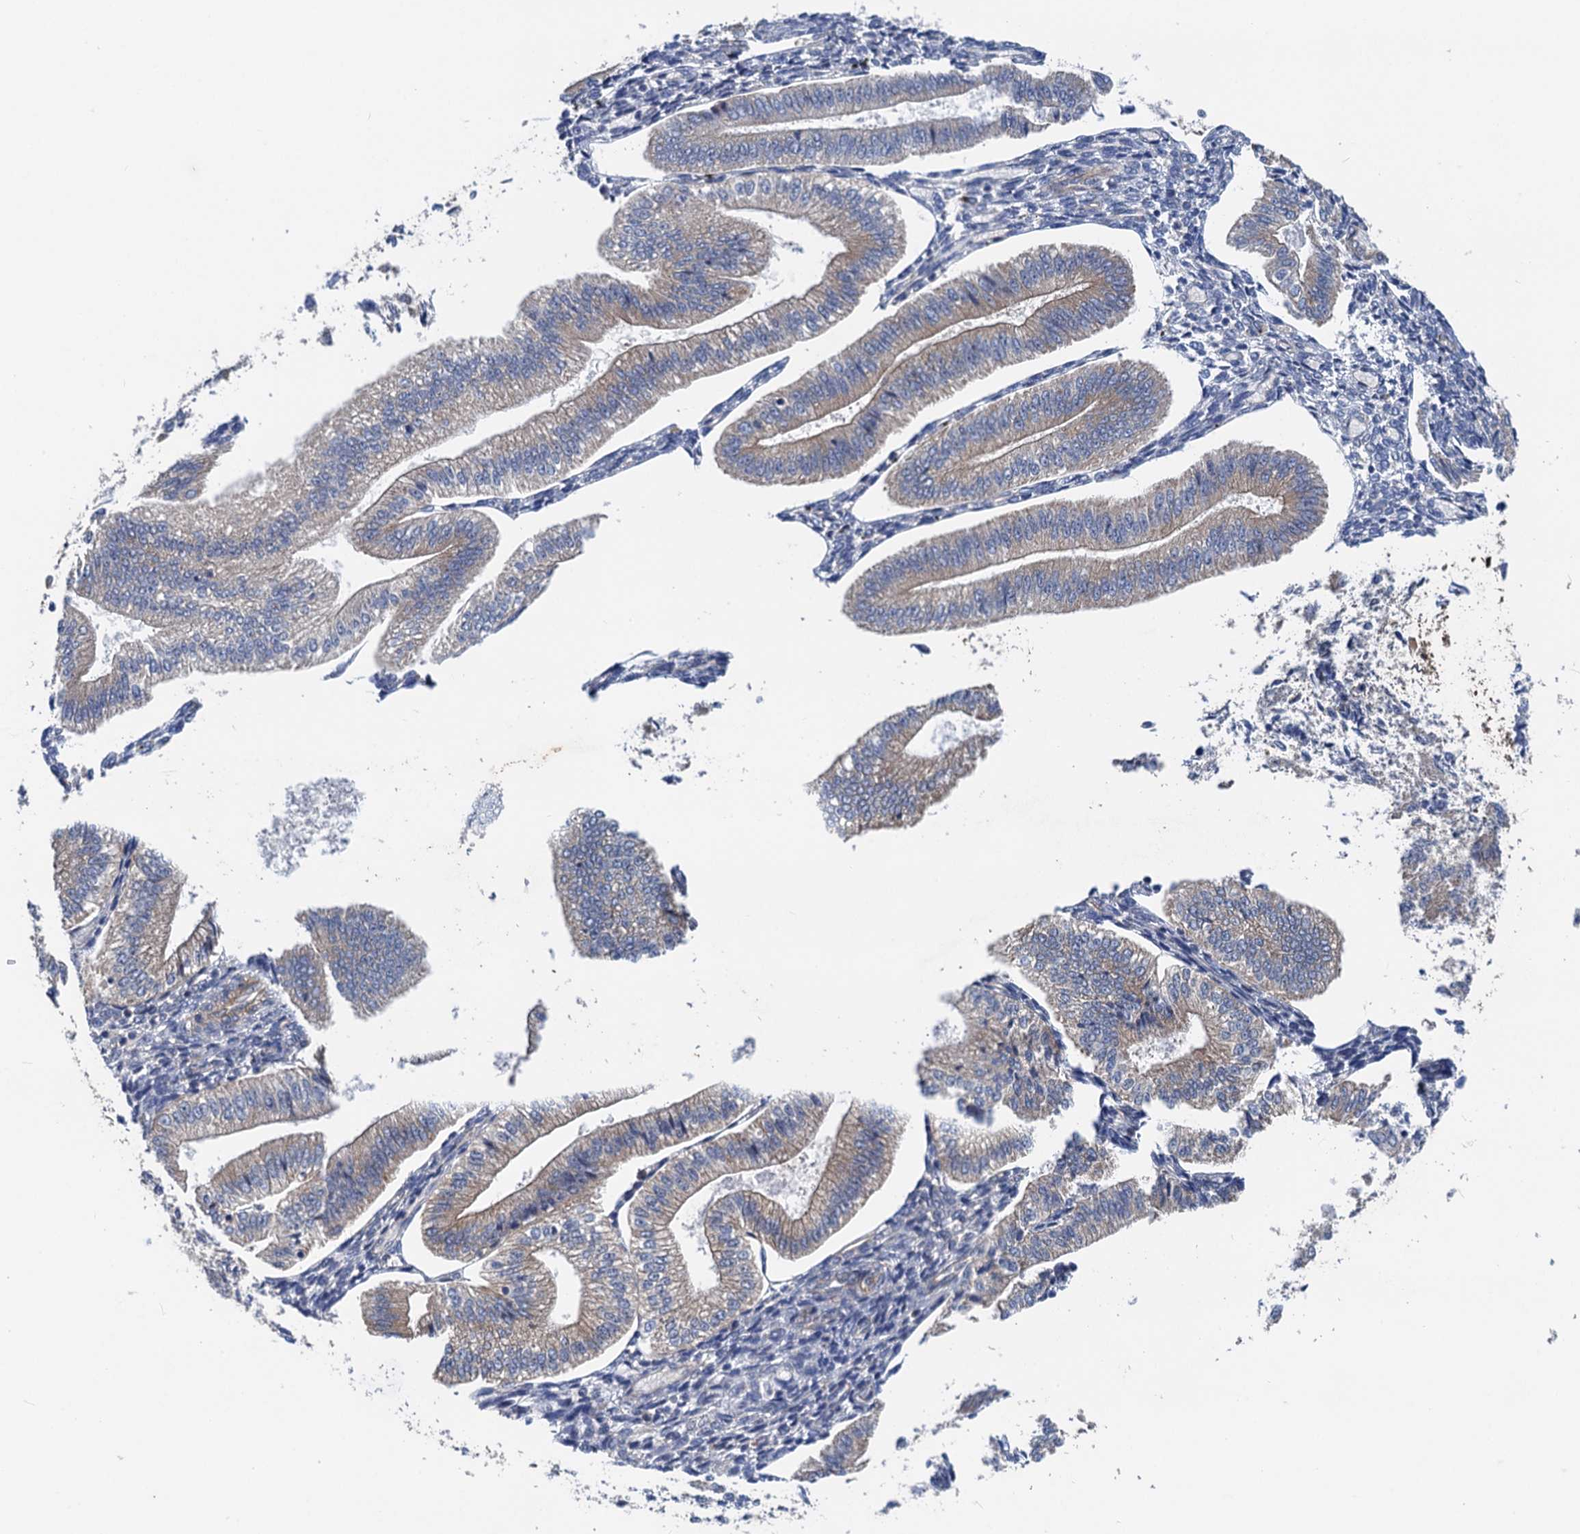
{"staining": {"intensity": "moderate", "quantity": "25%-75%", "location": "cytoplasmic/membranous"}, "tissue": "endometrium", "cell_type": "Cells in endometrial stroma", "image_type": "normal", "snomed": [{"axis": "morphology", "description": "Normal tissue, NOS"}, {"axis": "topography", "description": "Endometrium"}], "caption": "DAB (3,3'-diaminobenzidine) immunohistochemical staining of unremarkable human endometrium exhibits moderate cytoplasmic/membranous protein positivity in about 25%-75% of cells in endometrial stroma.", "gene": "PJA2", "patient": {"sex": "female", "age": 34}}